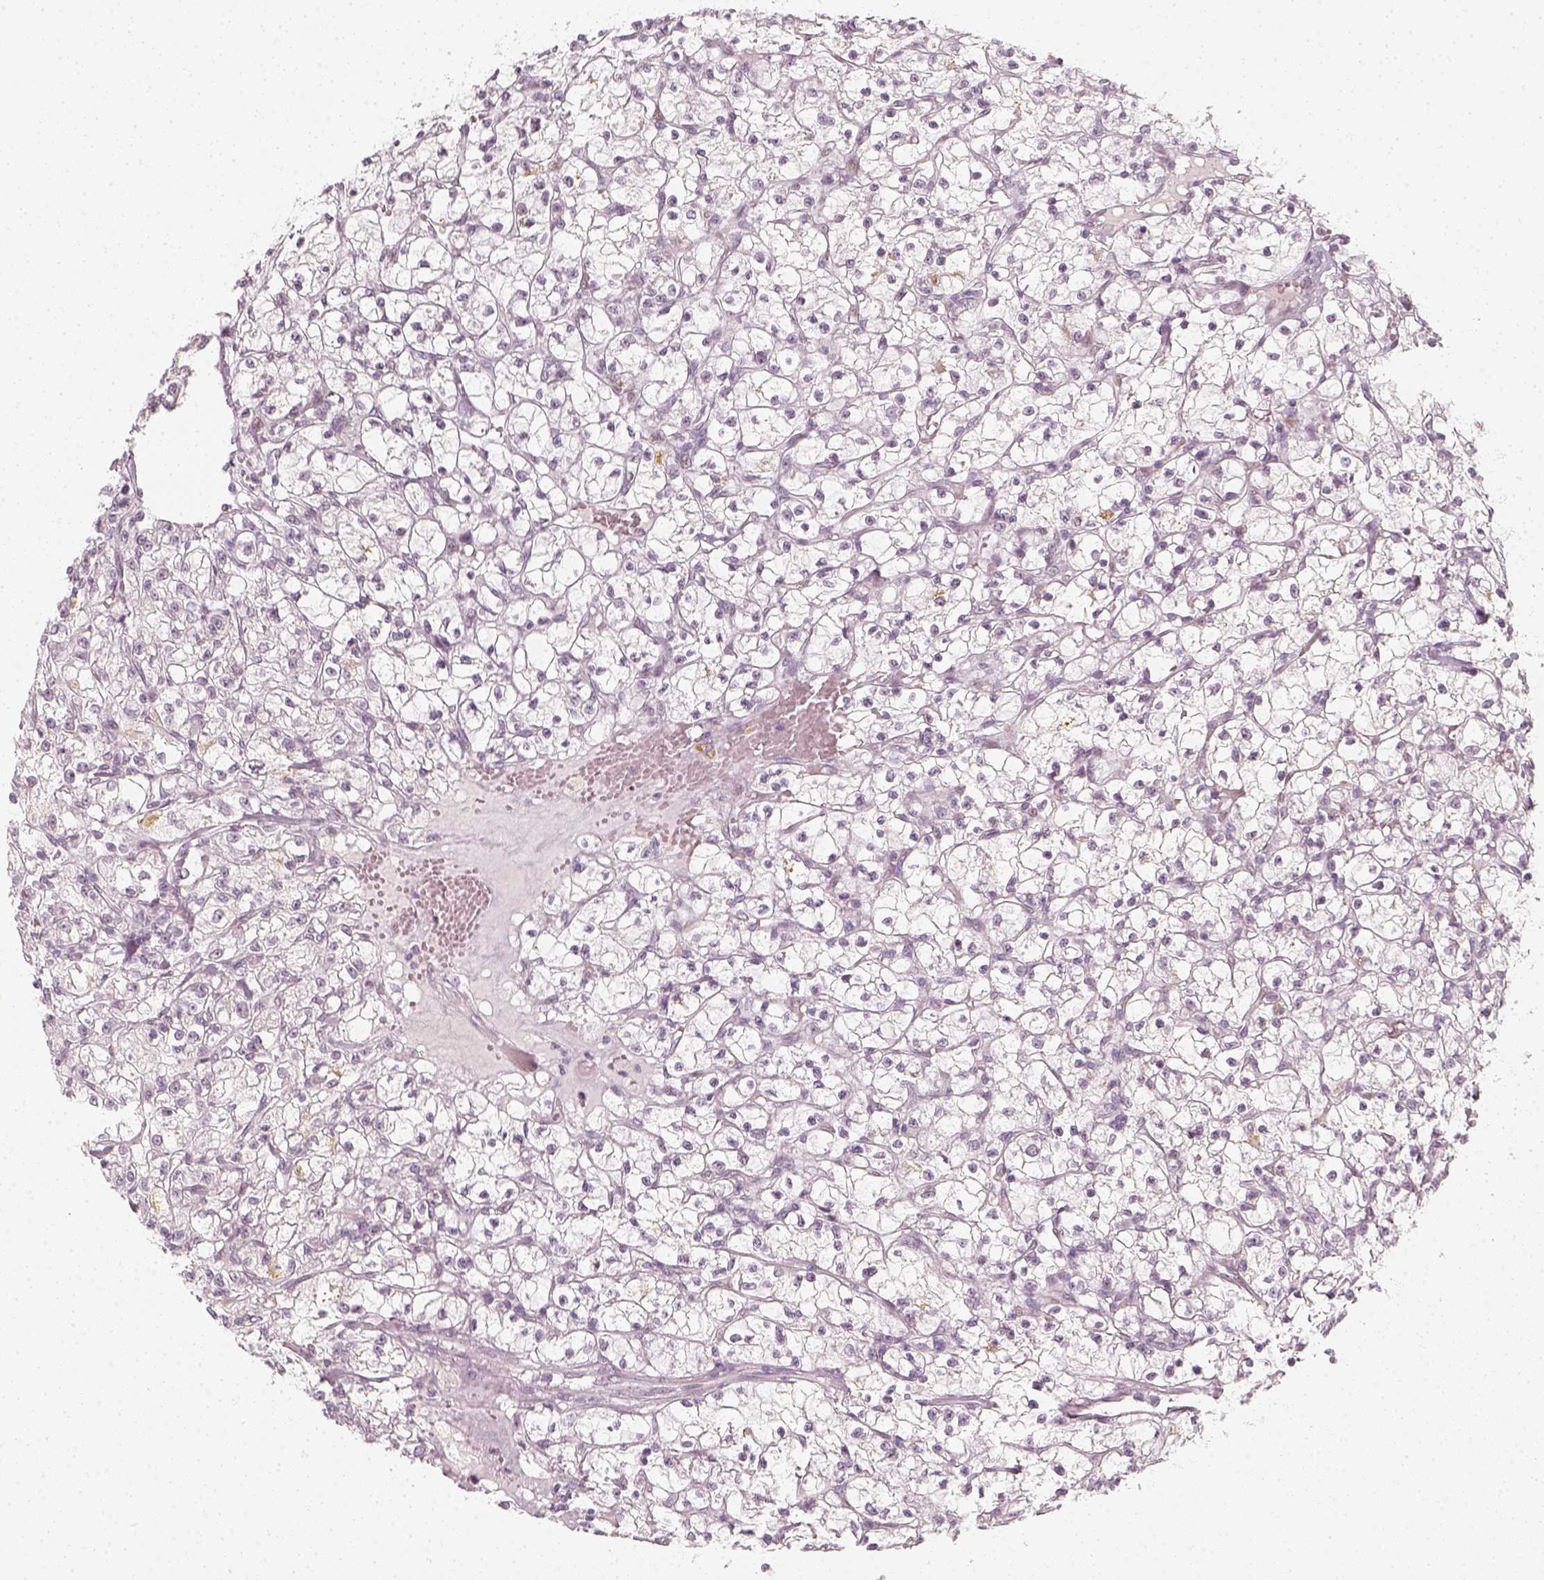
{"staining": {"intensity": "negative", "quantity": "none", "location": "none"}, "tissue": "renal cancer", "cell_type": "Tumor cells", "image_type": "cancer", "snomed": [{"axis": "morphology", "description": "Adenocarcinoma, NOS"}, {"axis": "topography", "description": "Kidney"}], "caption": "The image shows no significant expression in tumor cells of adenocarcinoma (renal).", "gene": "KRTAP2-1", "patient": {"sex": "female", "age": 59}}